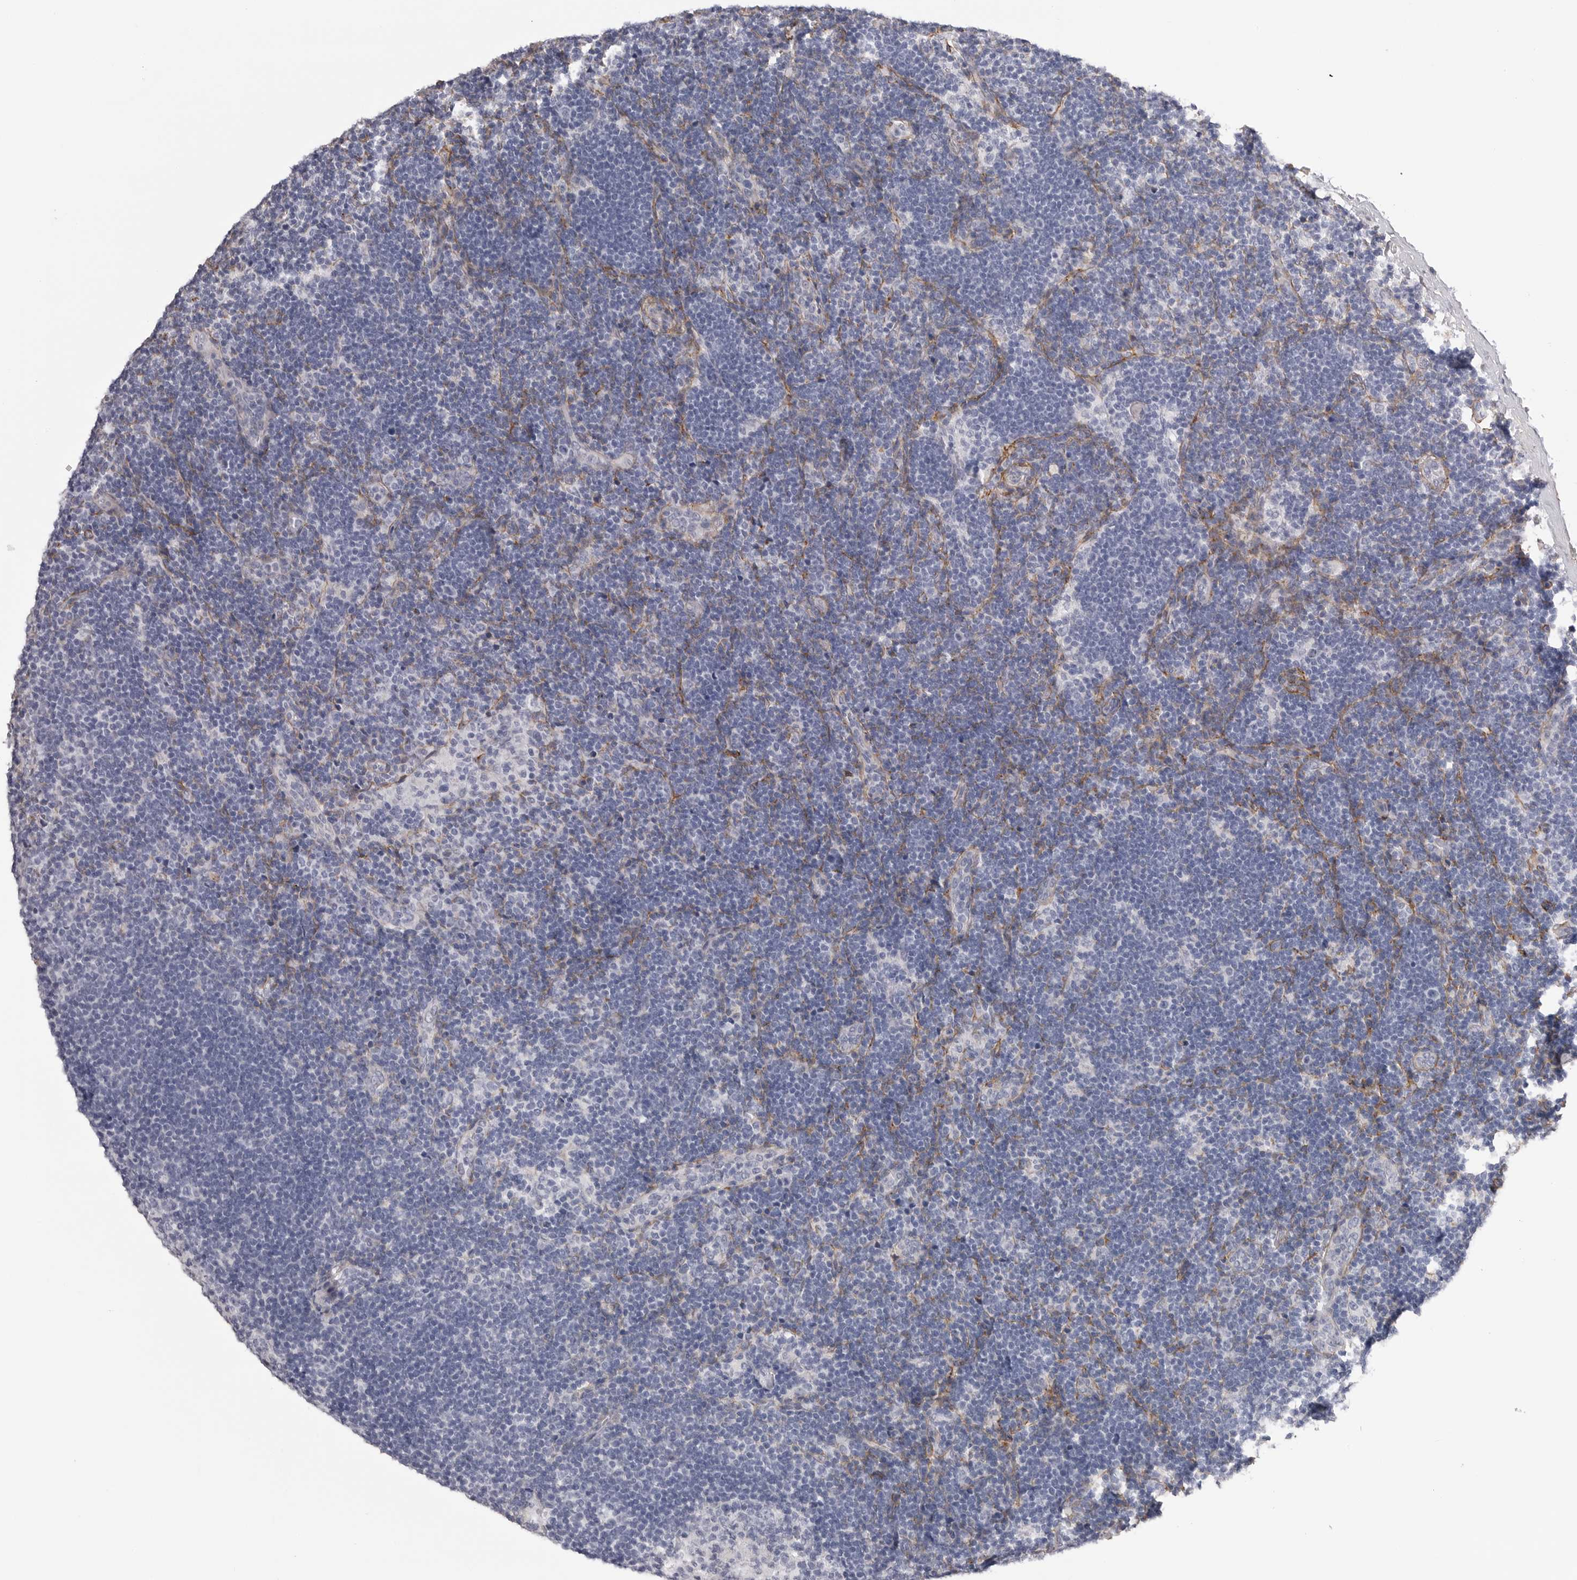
{"staining": {"intensity": "negative", "quantity": "none", "location": "none"}, "tissue": "lymph node", "cell_type": "Germinal center cells", "image_type": "normal", "snomed": [{"axis": "morphology", "description": "Normal tissue, NOS"}, {"axis": "topography", "description": "Lymph node"}], "caption": "Germinal center cells are negative for protein expression in unremarkable human lymph node. (Immunohistochemistry, brightfield microscopy, high magnification).", "gene": "AKAP12", "patient": {"sex": "female", "age": 22}}